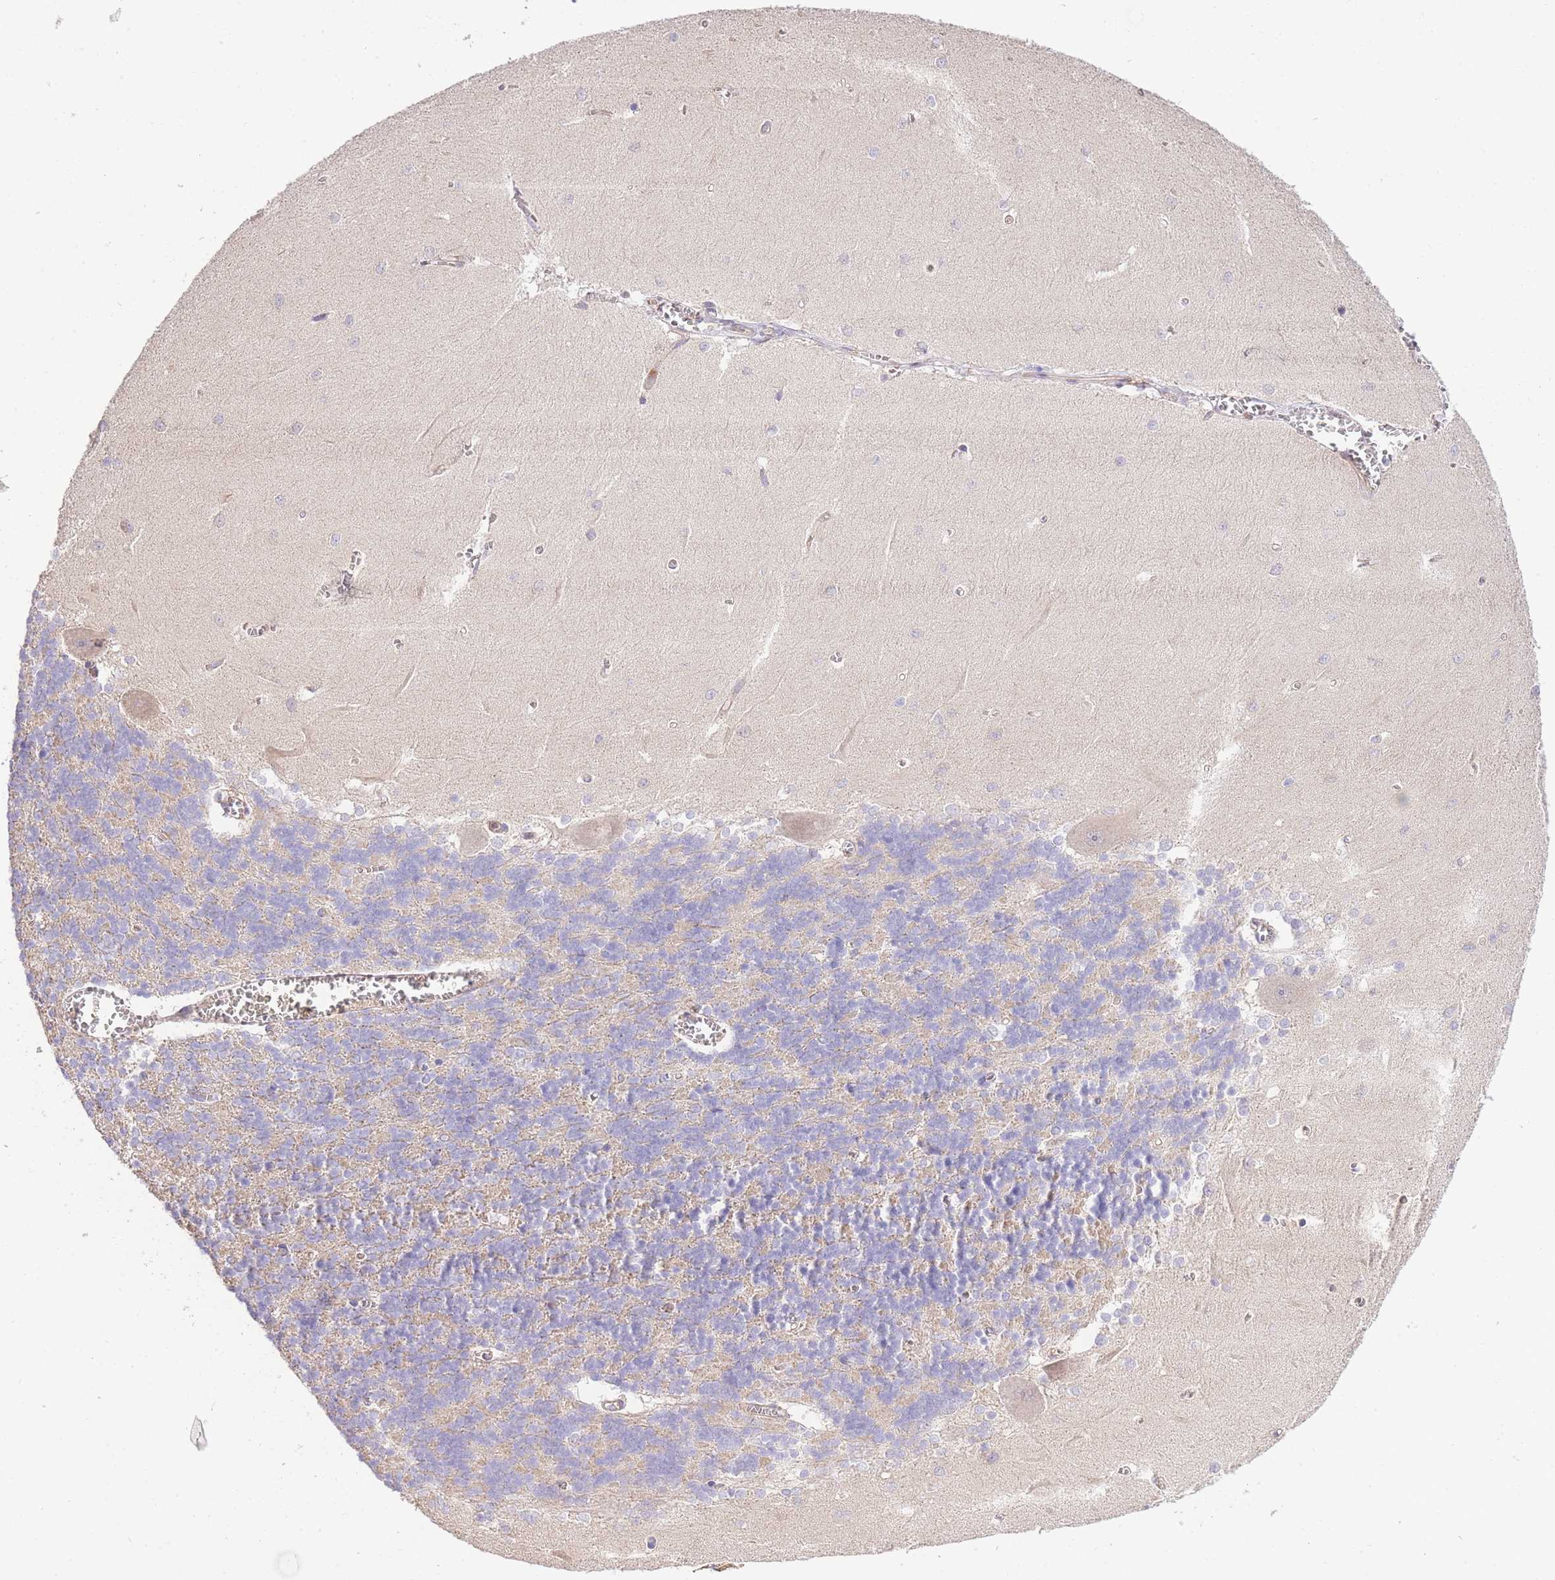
{"staining": {"intensity": "weak", "quantity": ">75%", "location": "cytoplasmic/membranous"}, "tissue": "cerebellum", "cell_type": "Cells in granular layer", "image_type": "normal", "snomed": [{"axis": "morphology", "description": "Normal tissue, NOS"}, {"axis": "topography", "description": "Cerebellum"}], "caption": "Immunohistochemistry (IHC) of unremarkable cerebellum shows low levels of weak cytoplasmic/membranous positivity in about >75% of cells in granular layer.", "gene": "INSYN2B", "patient": {"sex": "male", "age": 37}}